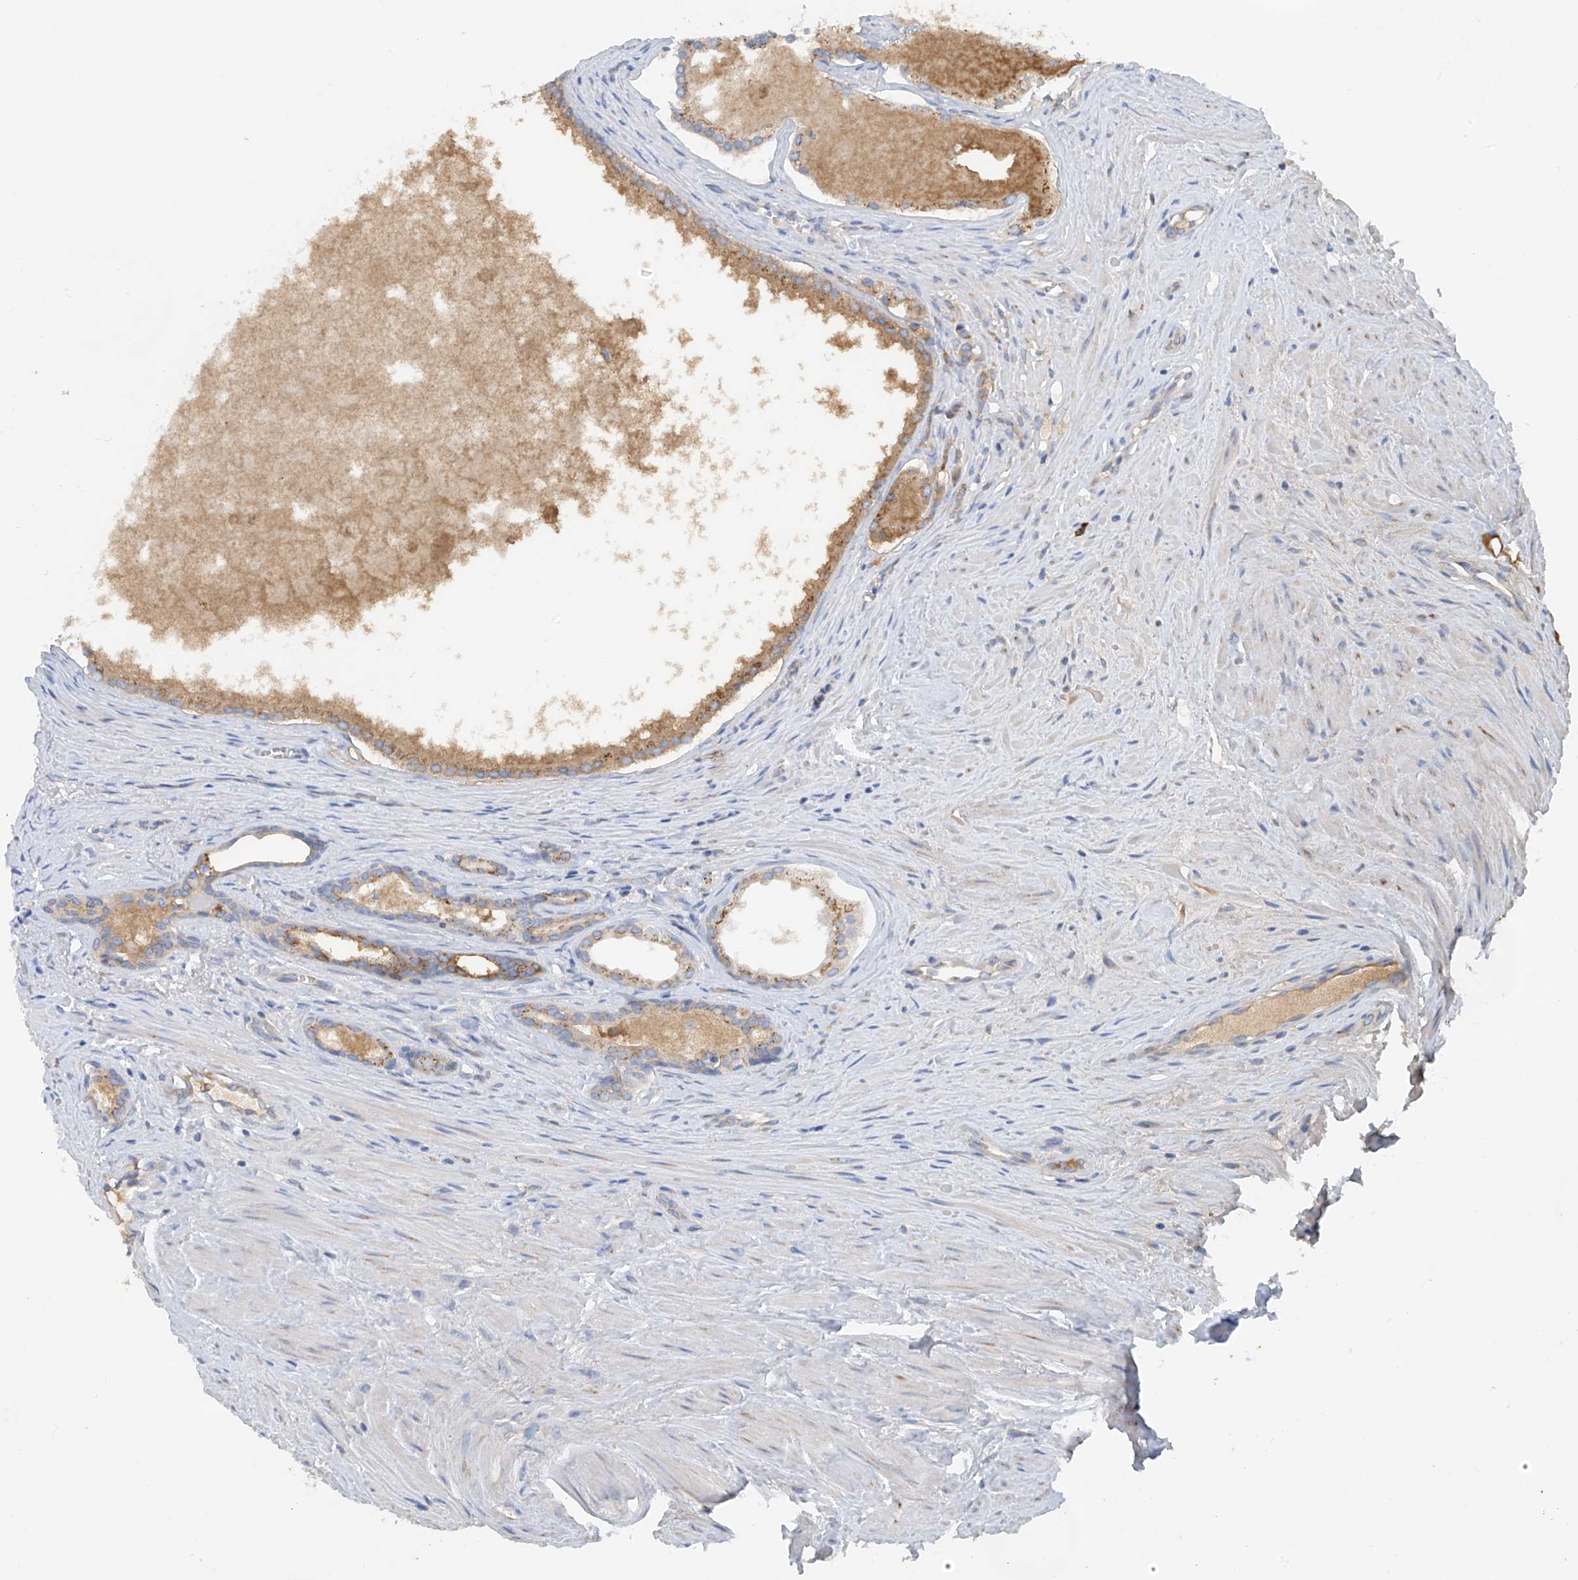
{"staining": {"intensity": "moderate", "quantity": "25%-75%", "location": "cytoplasmic/membranous"}, "tissue": "prostate cancer", "cell_type": "Tumor cells", "image_type": "cancer", "snomed": [{"axis": "morphology", "description": "Adenocarcinoma, High grade"}, {"axis": "topography", "description": "Prostate"}], "caption": "A photomicrograph showing moderate cytoplasmic/membranous expression in about 25%-75% of tumor cells in prostate cancer (high-grade adenocarcinoma), as visualized by brown immunohistochemical staining.", "gene": "SLC5A11", "patient": {"sex": "male", "age": 68}}